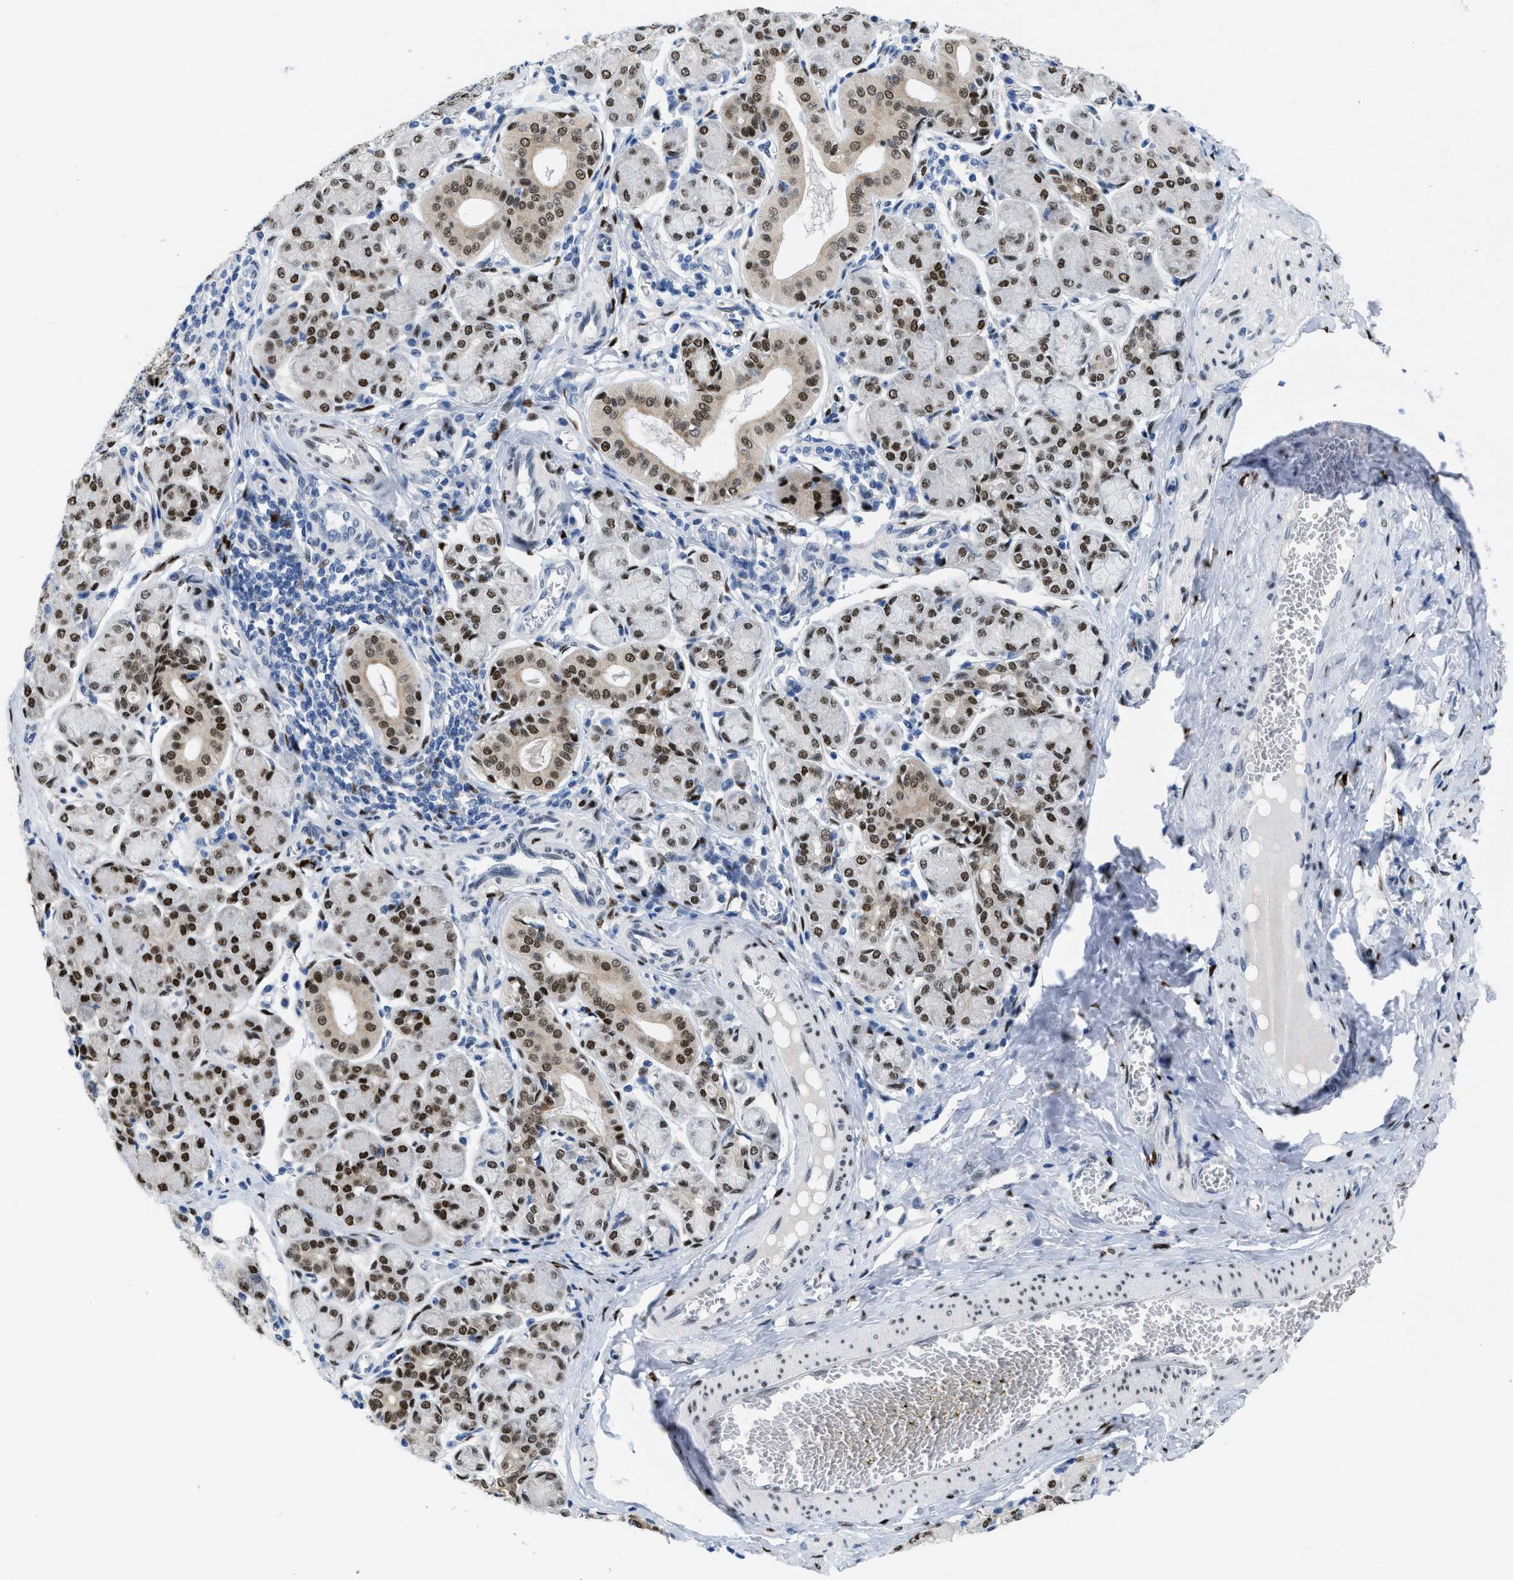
{"staining": {"intensity": "strong", "quantity": ">75%", "location": "nuclear"}, "tissue": "salivary gland", "cell_type": "Glandular cells", "image_type": "normal", "snomed": [{"axis": "morphology", "description": "Normal tissue, NOS"}, {"axis": "morphology", "description": "Inflammation, NOS"}, {"axis": "topography", "description": "Lymph node"}, {"axis": "topography", "description": "Salivary gland"}], "caption": "Protein expression analysis of unremarkable salivary gland demonstrates strong nuclear positivity in about >75% of glandular cells. The protein is stained brown, and the nuclei are stained in blue (DAB (3,3'-diaminobenzidine) IHC with brightfield microscopy, high magnification).", "gene": "NFIX", "patient": {"sex": "male", "age": 3}}